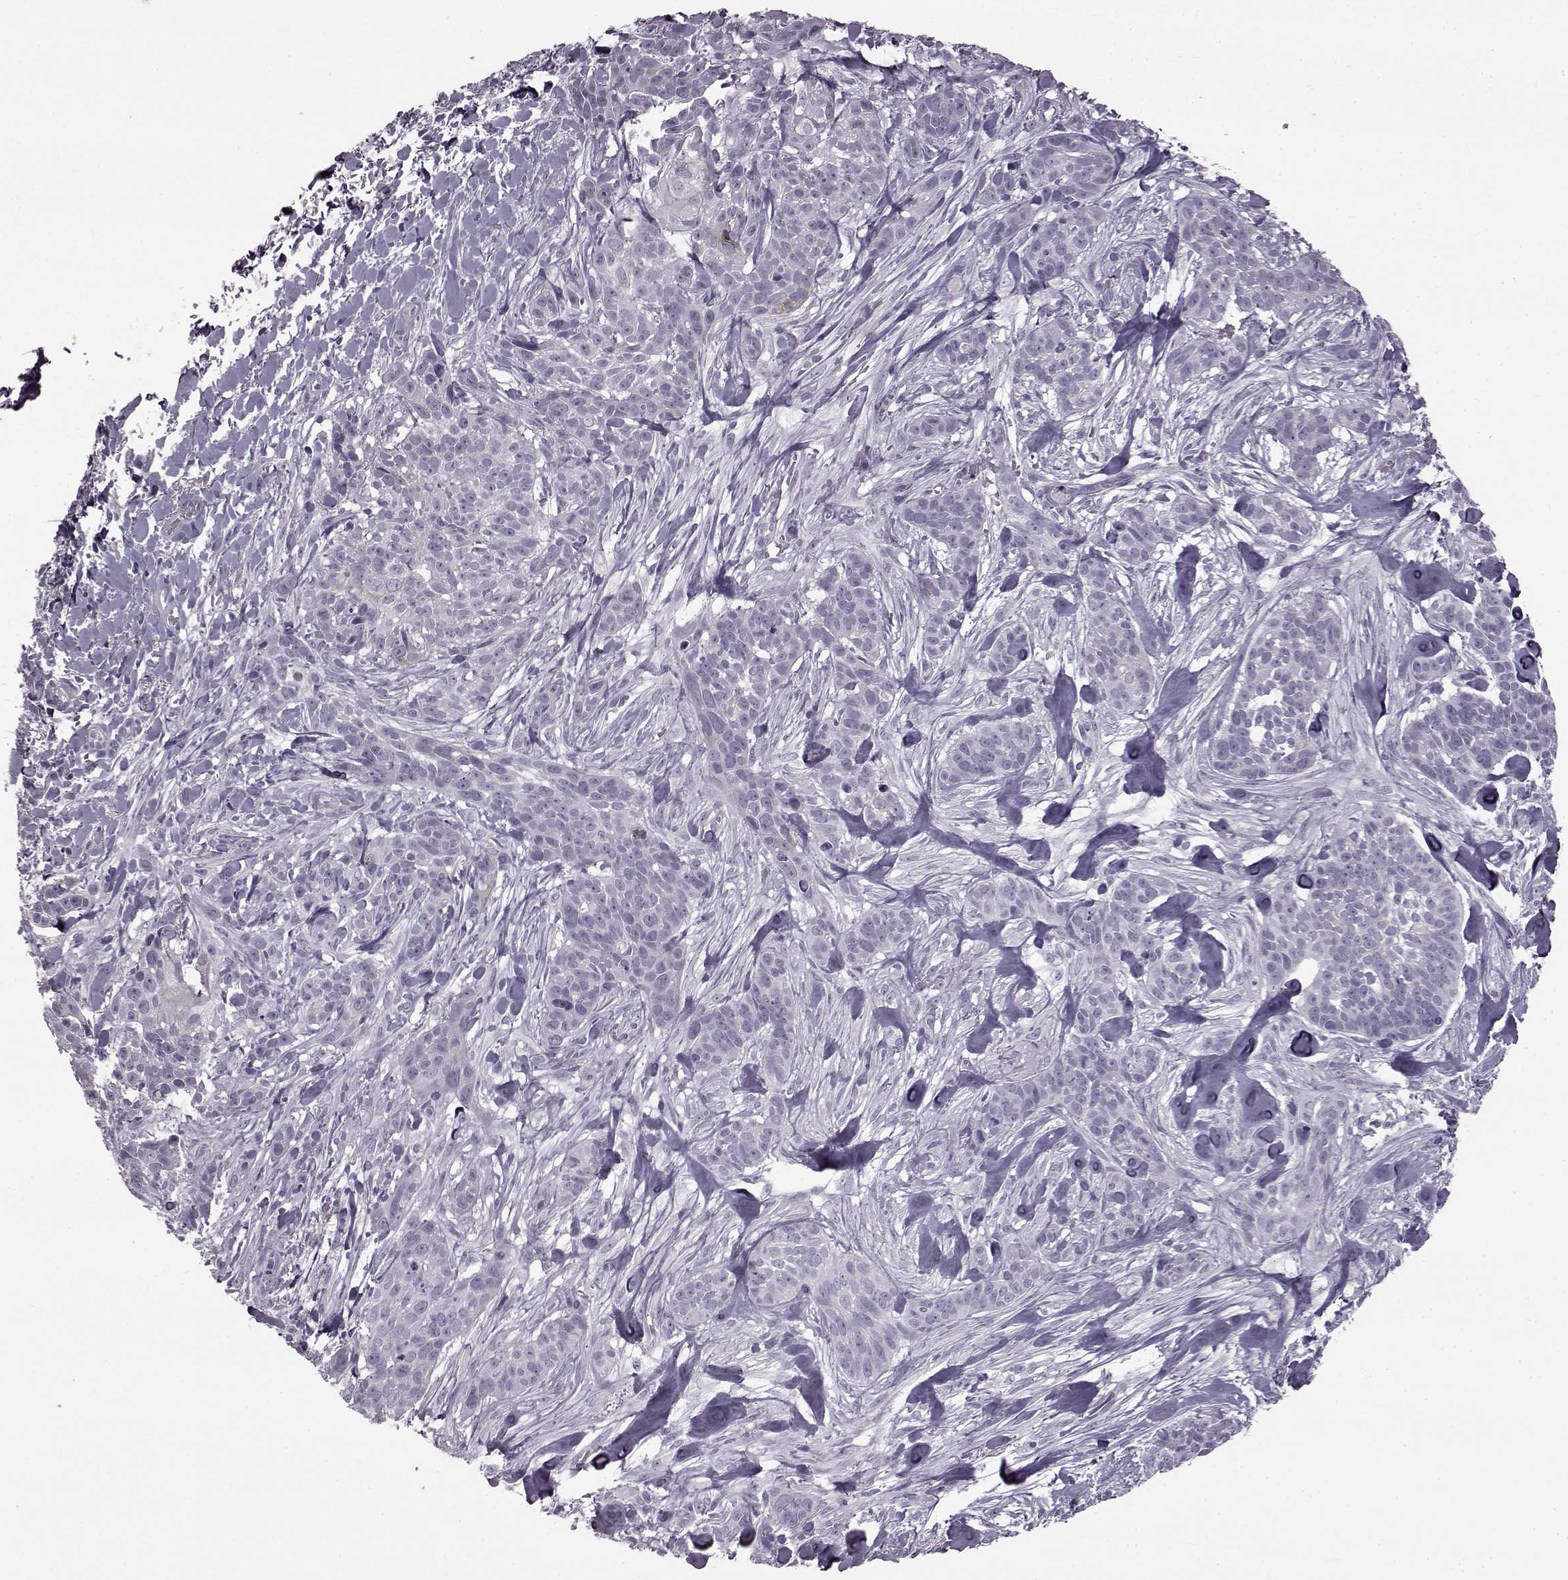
{"staining": {"intensity": "negative", "quantity": "none", "location": "none"}, "tissue": "skin cancer", "cell_type": "Tumor cells", "image_type": "cancer", "snomed": [{"axis": "morphology", "description": "Basal cell carcinoma"}, {"axis": "topography", "description": "Skin"}], "caption": "Histopathology image shows no protein positivity in tumor cells of basal cell carcinoma (skin) tissue.", "gene": "SLC28A2", "patient": {"sex": "male", "age": 87}}